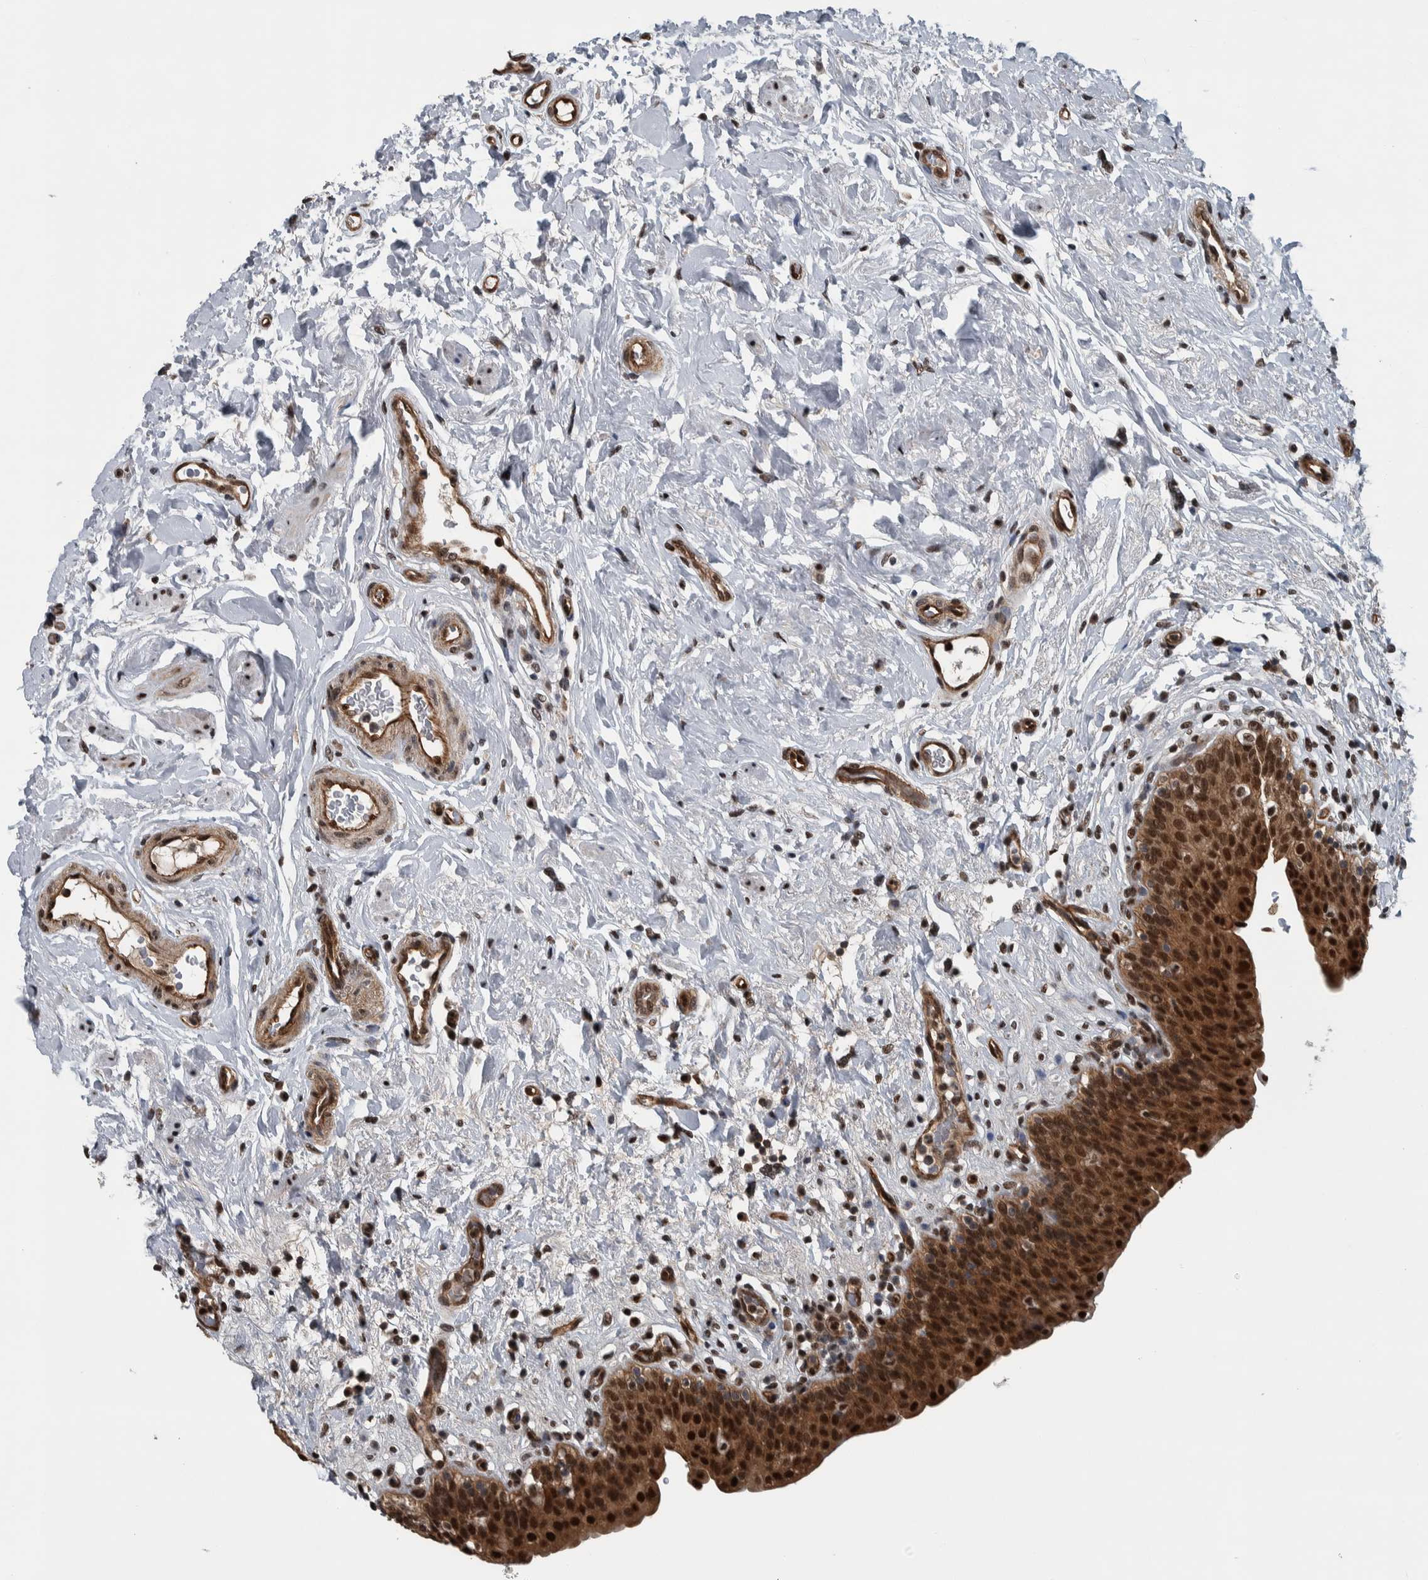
{"staining": {"intensity": "strong", "quantity": ">75%", "location": "cytoplasmic/membranous,nuclear"}, "tissue": "urinary bladder", "cell_type": "Urothelial cells", "image_type": "normal", "snomed": [{"axis": "morphology", "description": "Normal tissue, NOS"}, {"axis": "topography", "description": "Urinary bladder"}], "caption": "Protein staining of benign urinary bladder shows strong cytoplasmic/membranous,nuclear positivity in about >75% of urothelial cells. The staining is performed using DAB (3,3'-diaminobenzidine) brown chromogen to label protein expression. The nuclei are counter-stained blue using hematoxylin.", "gene": "FAM135B", "patient": {"sex": "male", "age": 83}}